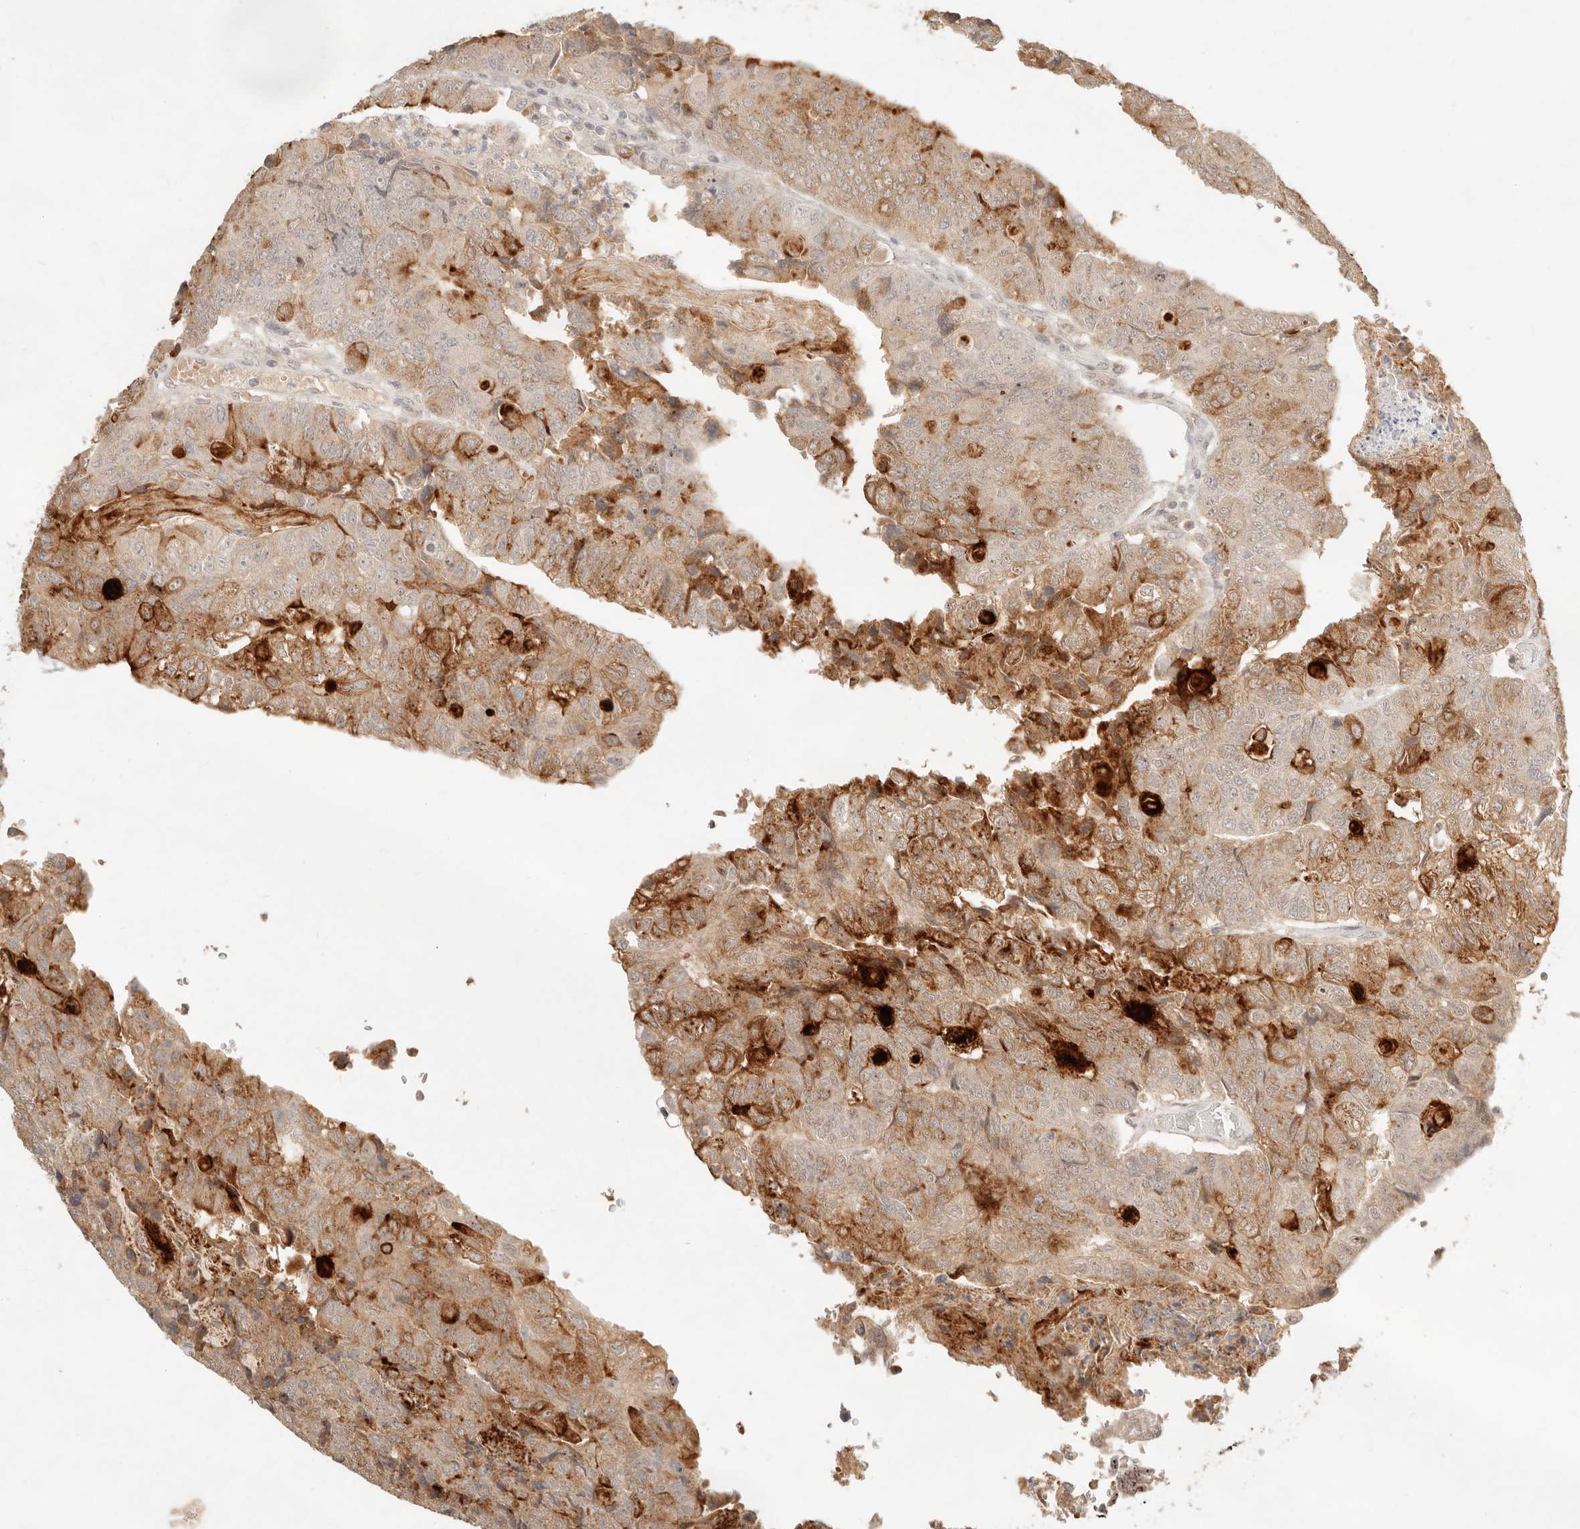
{"staining": {"intensity": "strong", "quantity": "<25%", "location": "cytoplasmic/membranous,nuclear"}, "tissue": "colorectal cancer", "cell_type": "Tumor cells", "image_type": "cancer", "snomed": [{"axis": "morphology", "description": "Adenocarcinoma, NOS"}, {"axis": "topography", "description": "Colon"}], "caption": "Immunohistochemical staining of colorectal cancer (adenocarcinoma) demonstrates strong cytoplasmic/membranous and nuclear protein staining in about <25% of tumor cells.", "gene": "MEP1A", "patient": {"sex": "female", "age": 67}}